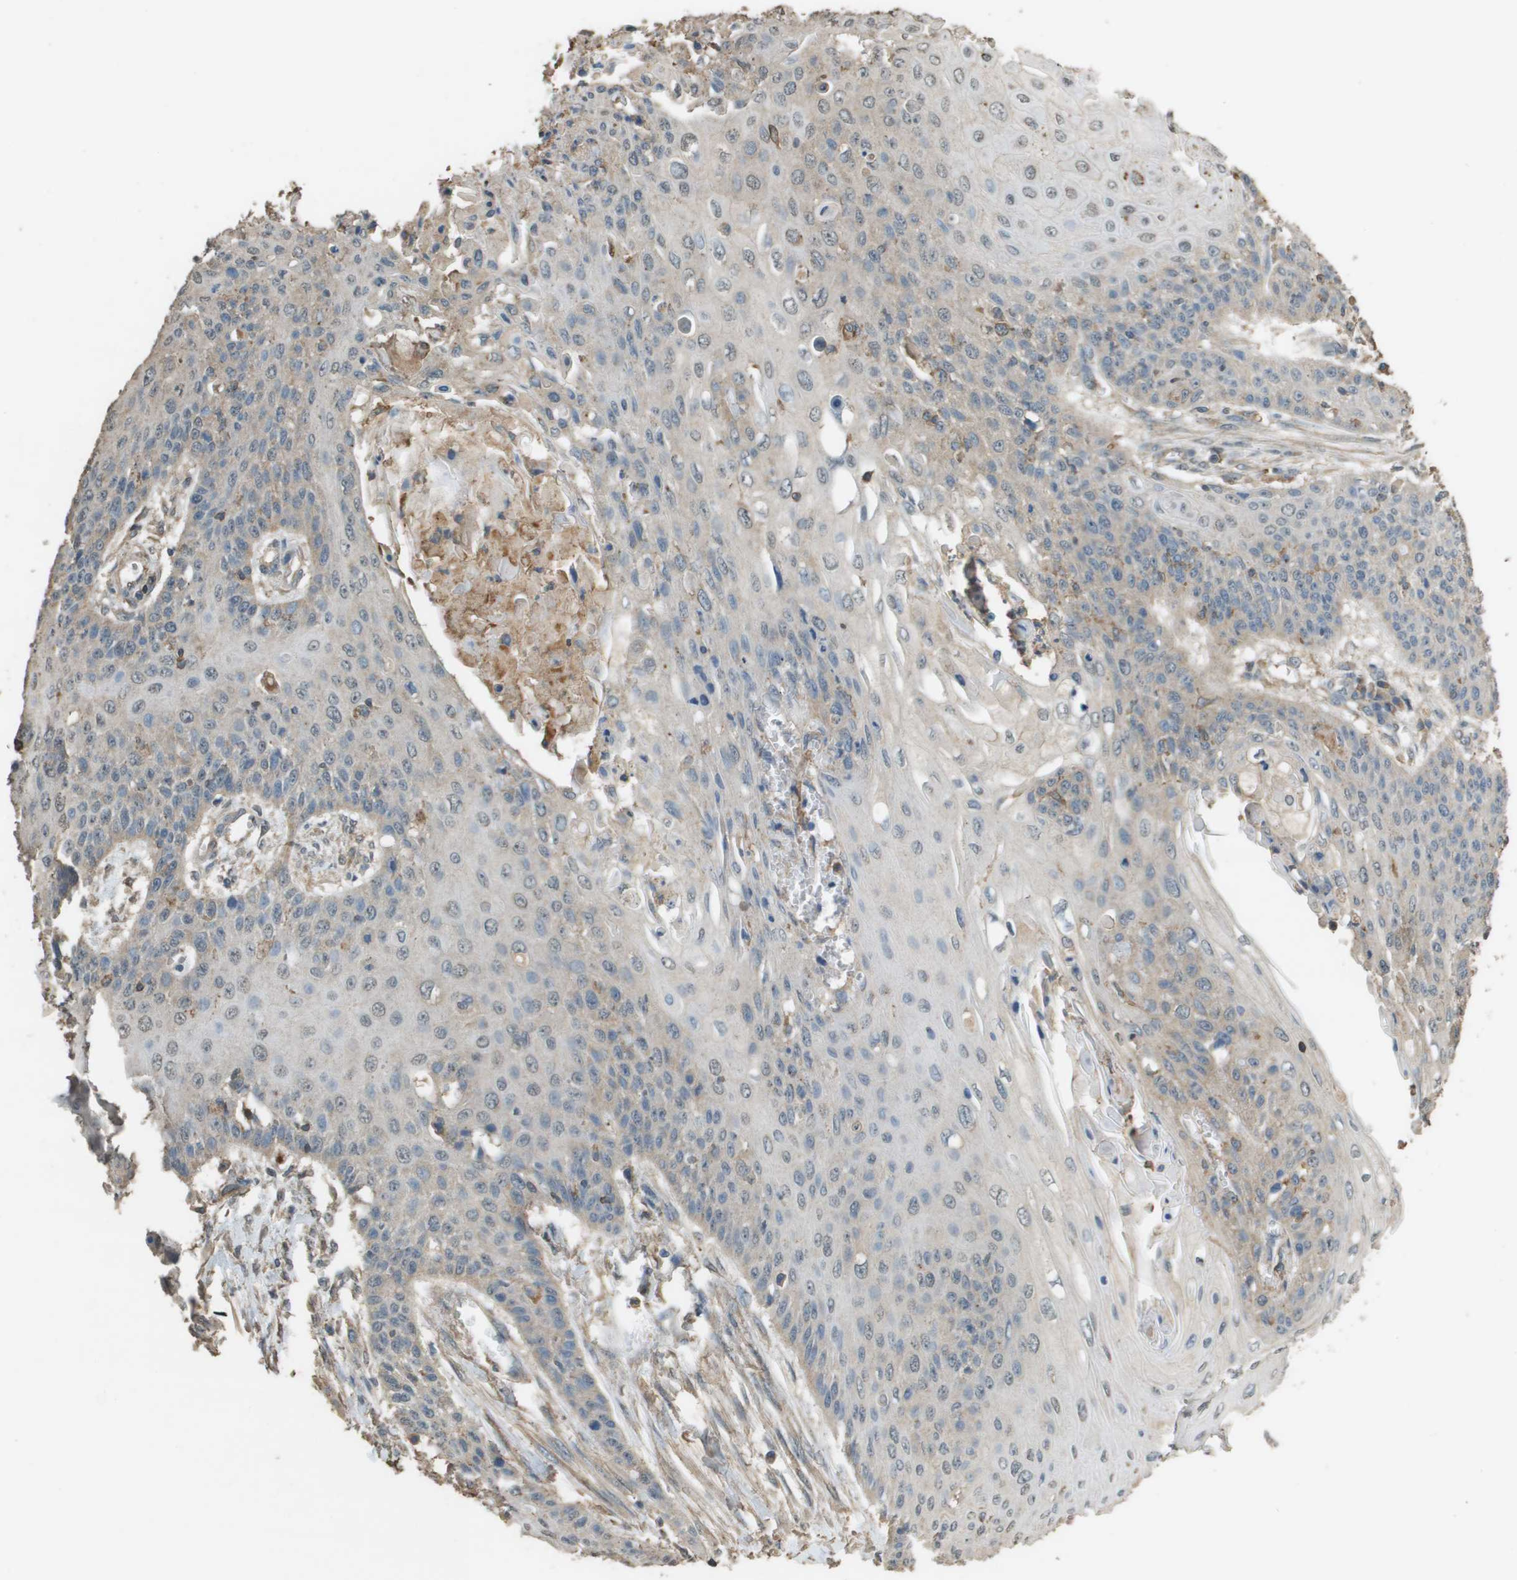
{"staining": {"intensity": "weak", "quantity": "<25%", "location": "cytoplasmic/membranous"}, "tissue": "cervical cancer", "cell_type": "Tumor cells", "image_type": "cancer", "snomed": [{"axis": "morphology", "description": "Squamous cell carcinoma, NOS"}, {"axis": "topography", "description": "Cervix"}], "caption": "There is no significant expression in tumor cells of squamous cell carcinoma (cervical).", "gene": "MS4A7", "patient": {"sex": "female", "age": 39}}